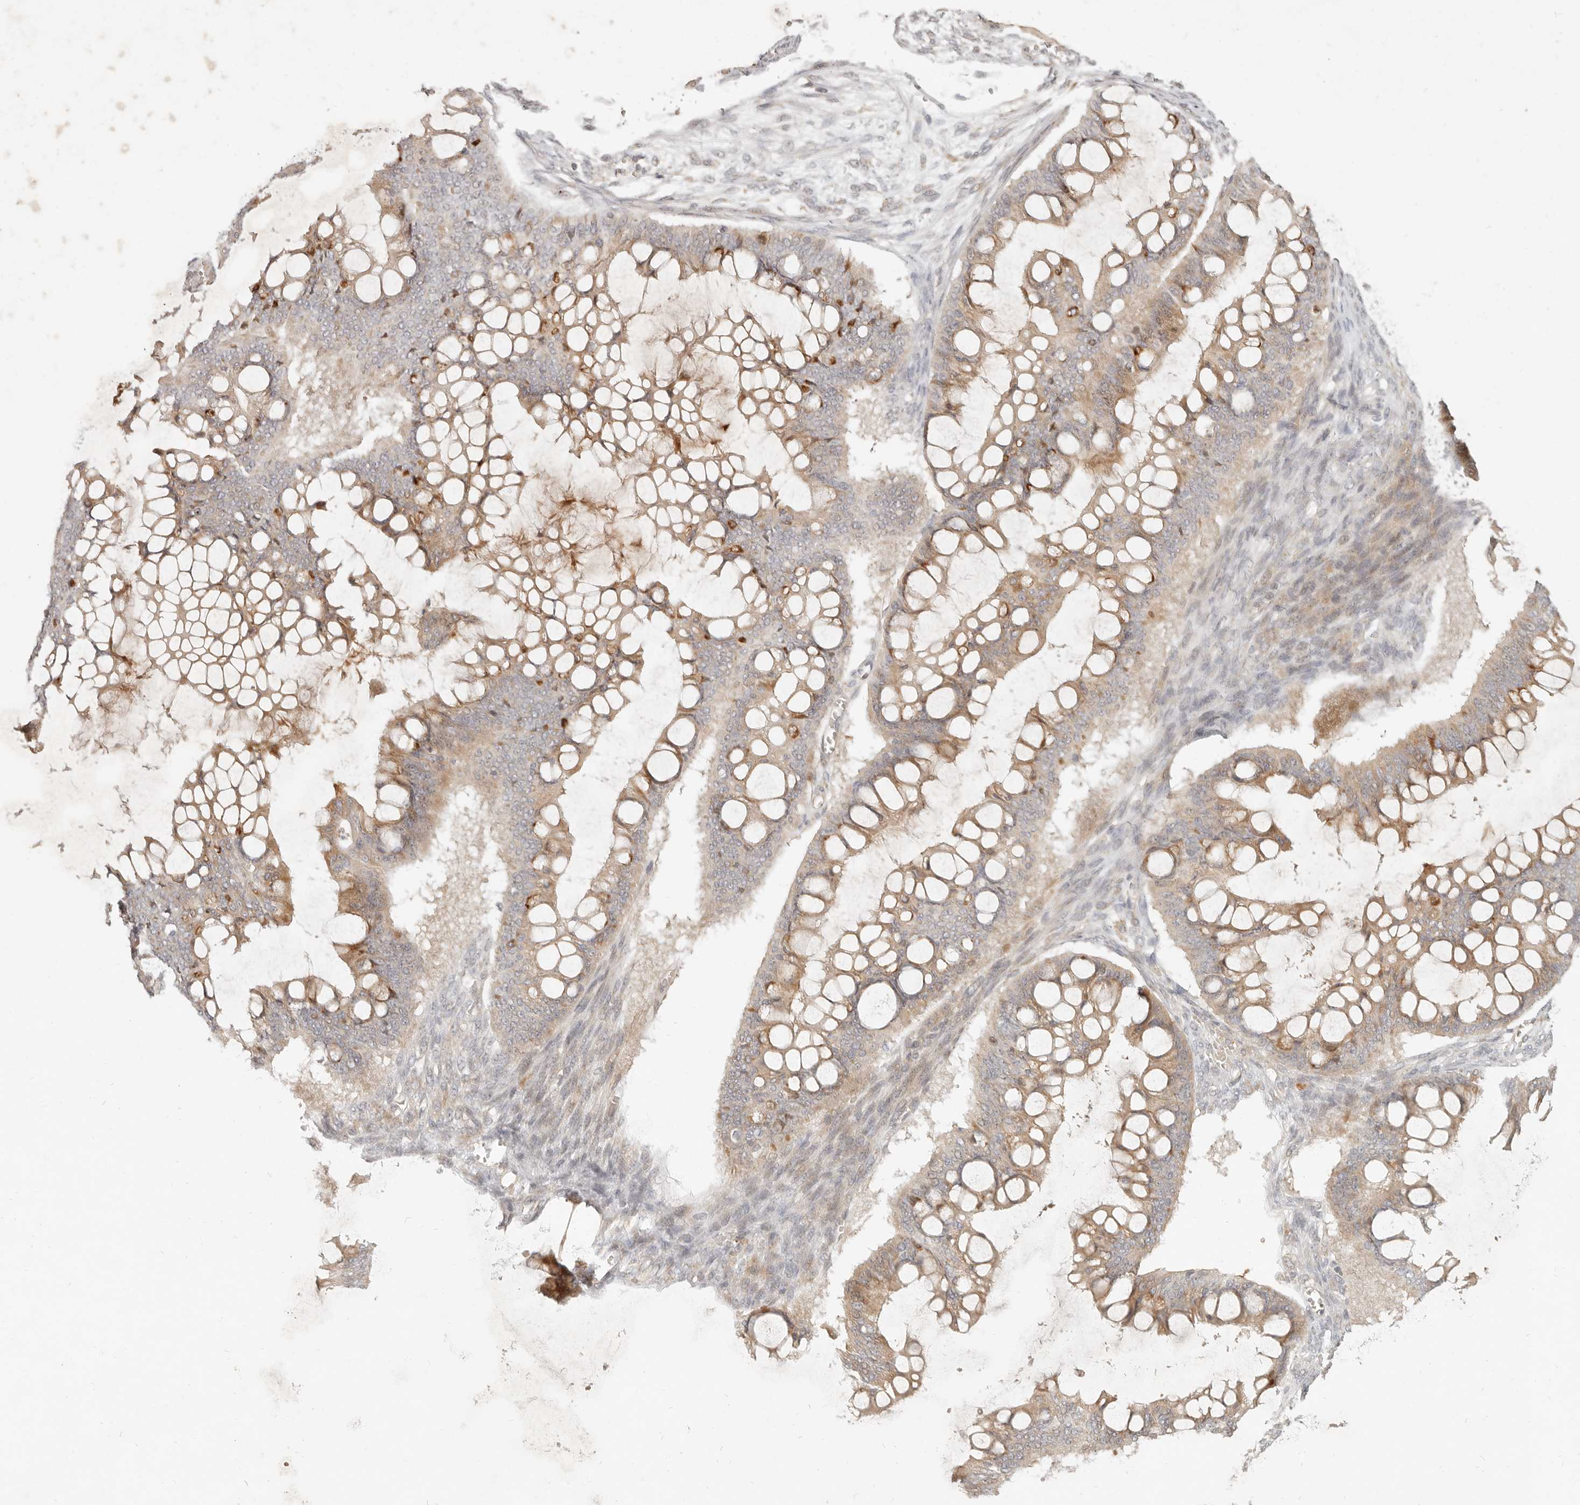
{"staining": {"intensity": "weak", "quantity": ">75%", "location": "cytoplasmic/membranous"}, "tissue": "ovarian cancer", "cell_type": "Tumor cells", "image_type": "cancer", "snomed": [{"axis": "morphology", "description": "Cystadenocarcinoma, mucinous, NOS"}, {"axis": "topography", "description": "Ovary"}], "caption": "Brown immunohistochemical staining in human mucinous cystadenocarcinoma (ovarian) shows weak cytoplasmic/membranous staining in about >75% of tumor cells.", "gene": "UBXN11", "patient": {"sex": "female", "age": 73}}